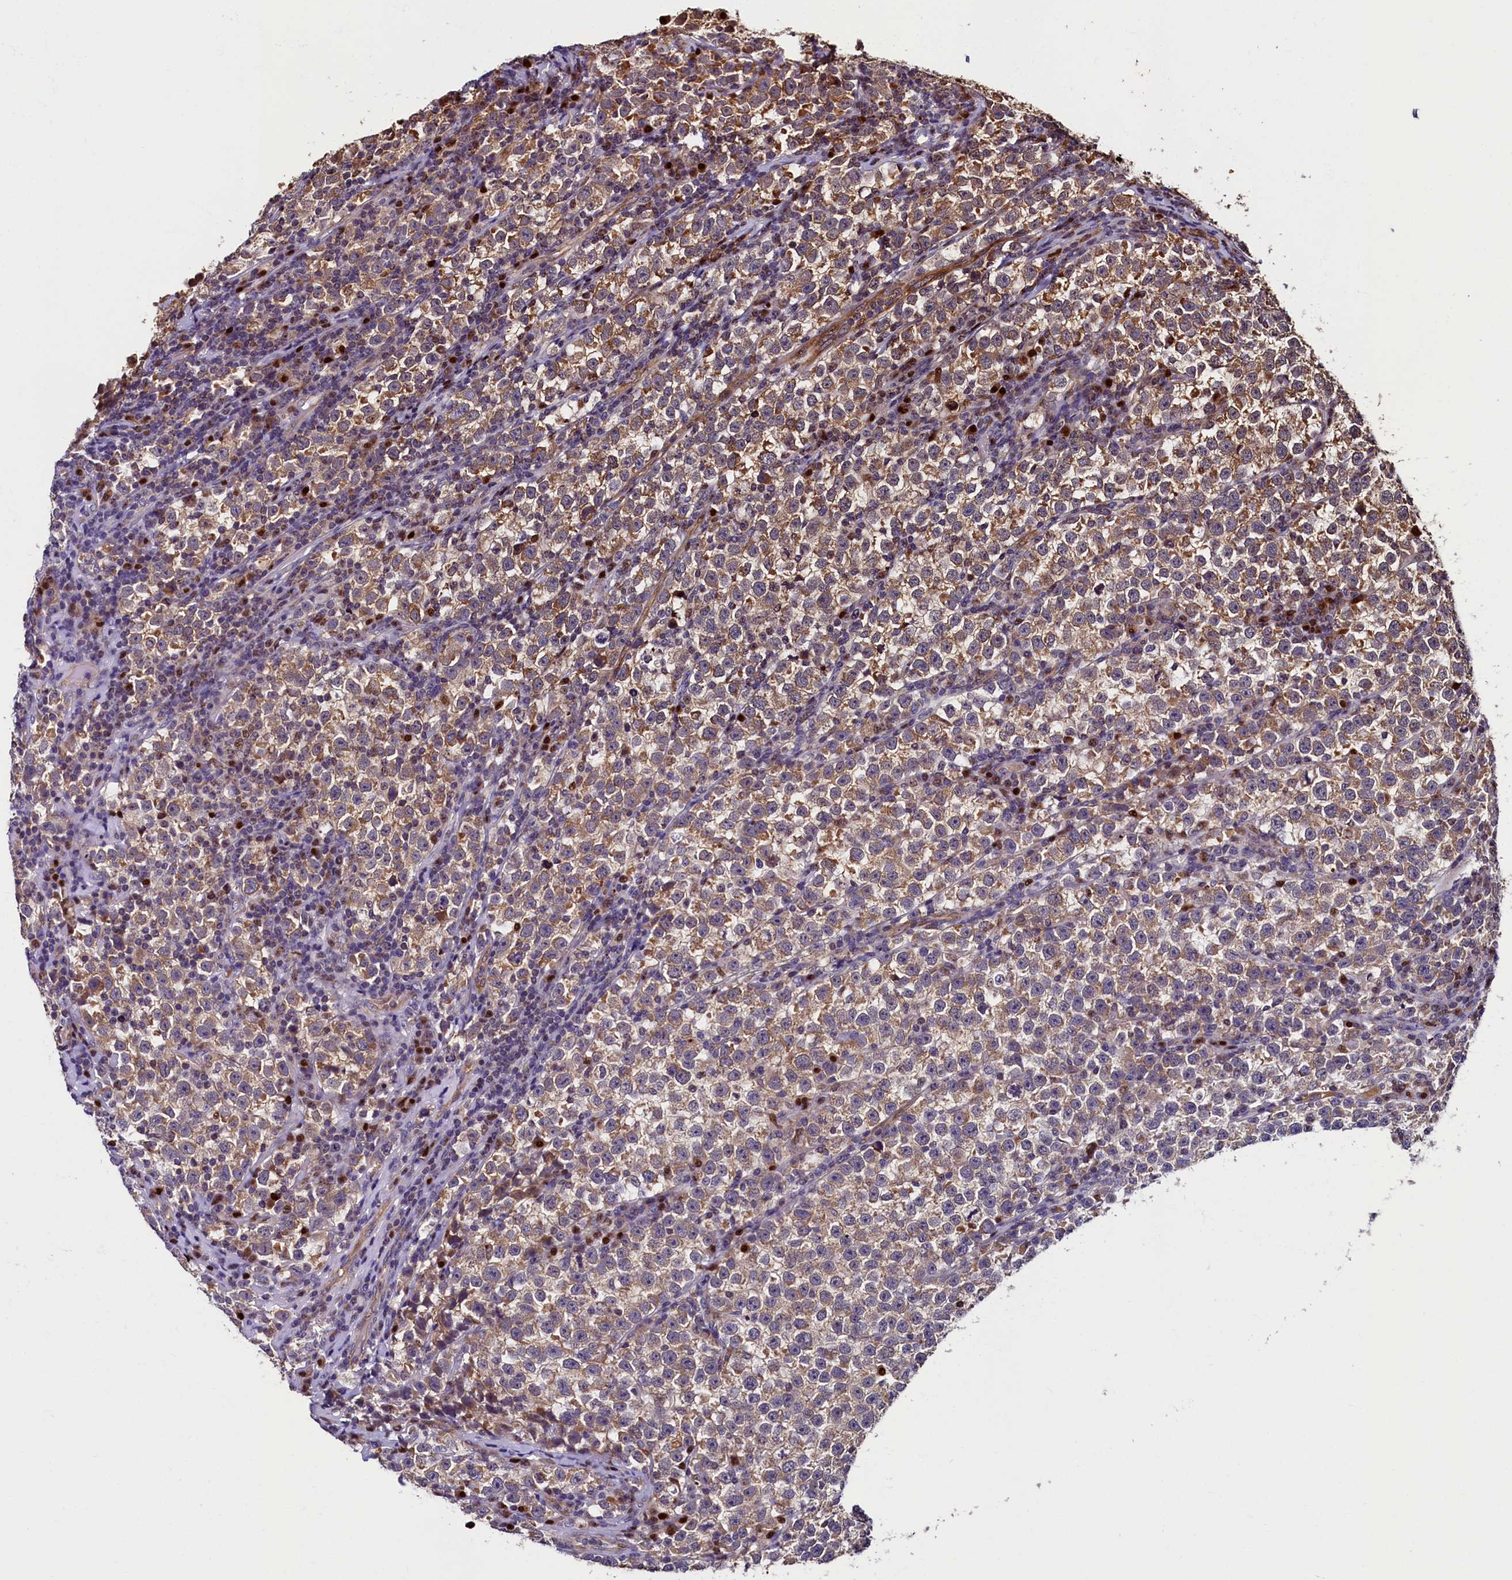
{"staining": {"intensity": "moderate", "quantity": "25%-75%", "location": "cytoplasmic/membranous"}, "tissue": "testis cancer", "cell_type": "Tumor cells", "image_type": "cancer", "snomed": [{"axis": "morphology", "description": "Normal tissue, NOS"}, {"axis": "morphology", "description": "Seminoma, NOS"}, {"axis": "topography", "description": "Testis"}], "caption": "Protein staining reveals moderate cytoplasmic/membranous expression in approximately 25%-75% of tumor cells in seminoma (testis).", "gene": "NCKAP5L", "patient": {"sex": "male", "age": 43}}